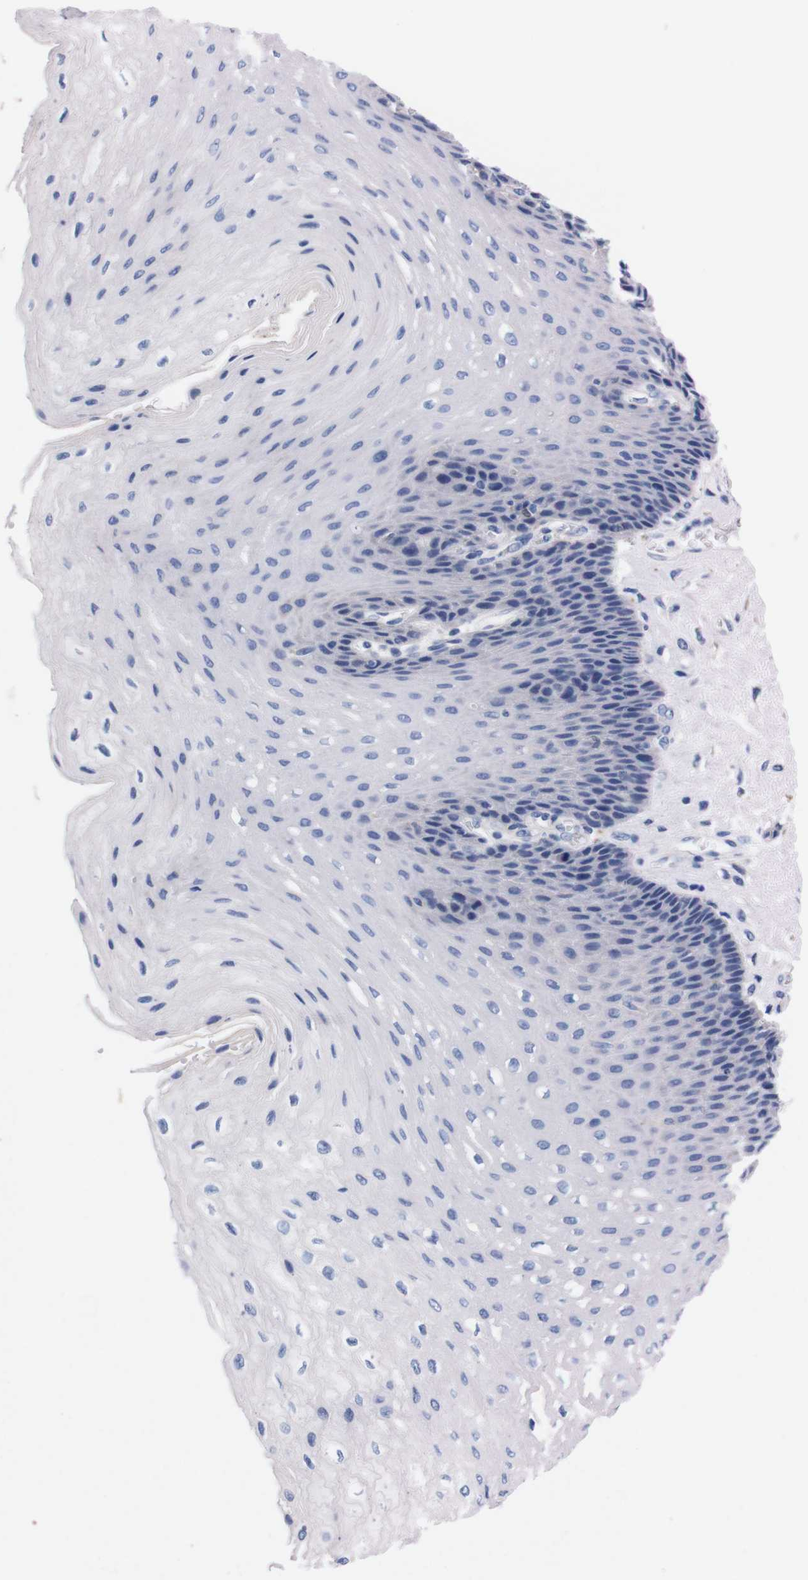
{"staining": {"intensity": "negative", "quantity": "none", "location": "none"}, "tissue": "esophagus", "cell_type": "Squamous epithelial cells", "image_type": "normal", "snomed": [{"axis": "morphology", "description": "Normal tissue, NOS"}, {"axis": "topography", "description": "Esophagus"}], "caption": "An image of esophagus stained for a protein exhibits no brown staining in squamous epithelial cells. (DAB (3,3'-diaminobenzidine) IHC visualized using brightfield microscopy, high magnification).", "gene": "NEBL", "patient": {"sex": "female", "age": 72}}